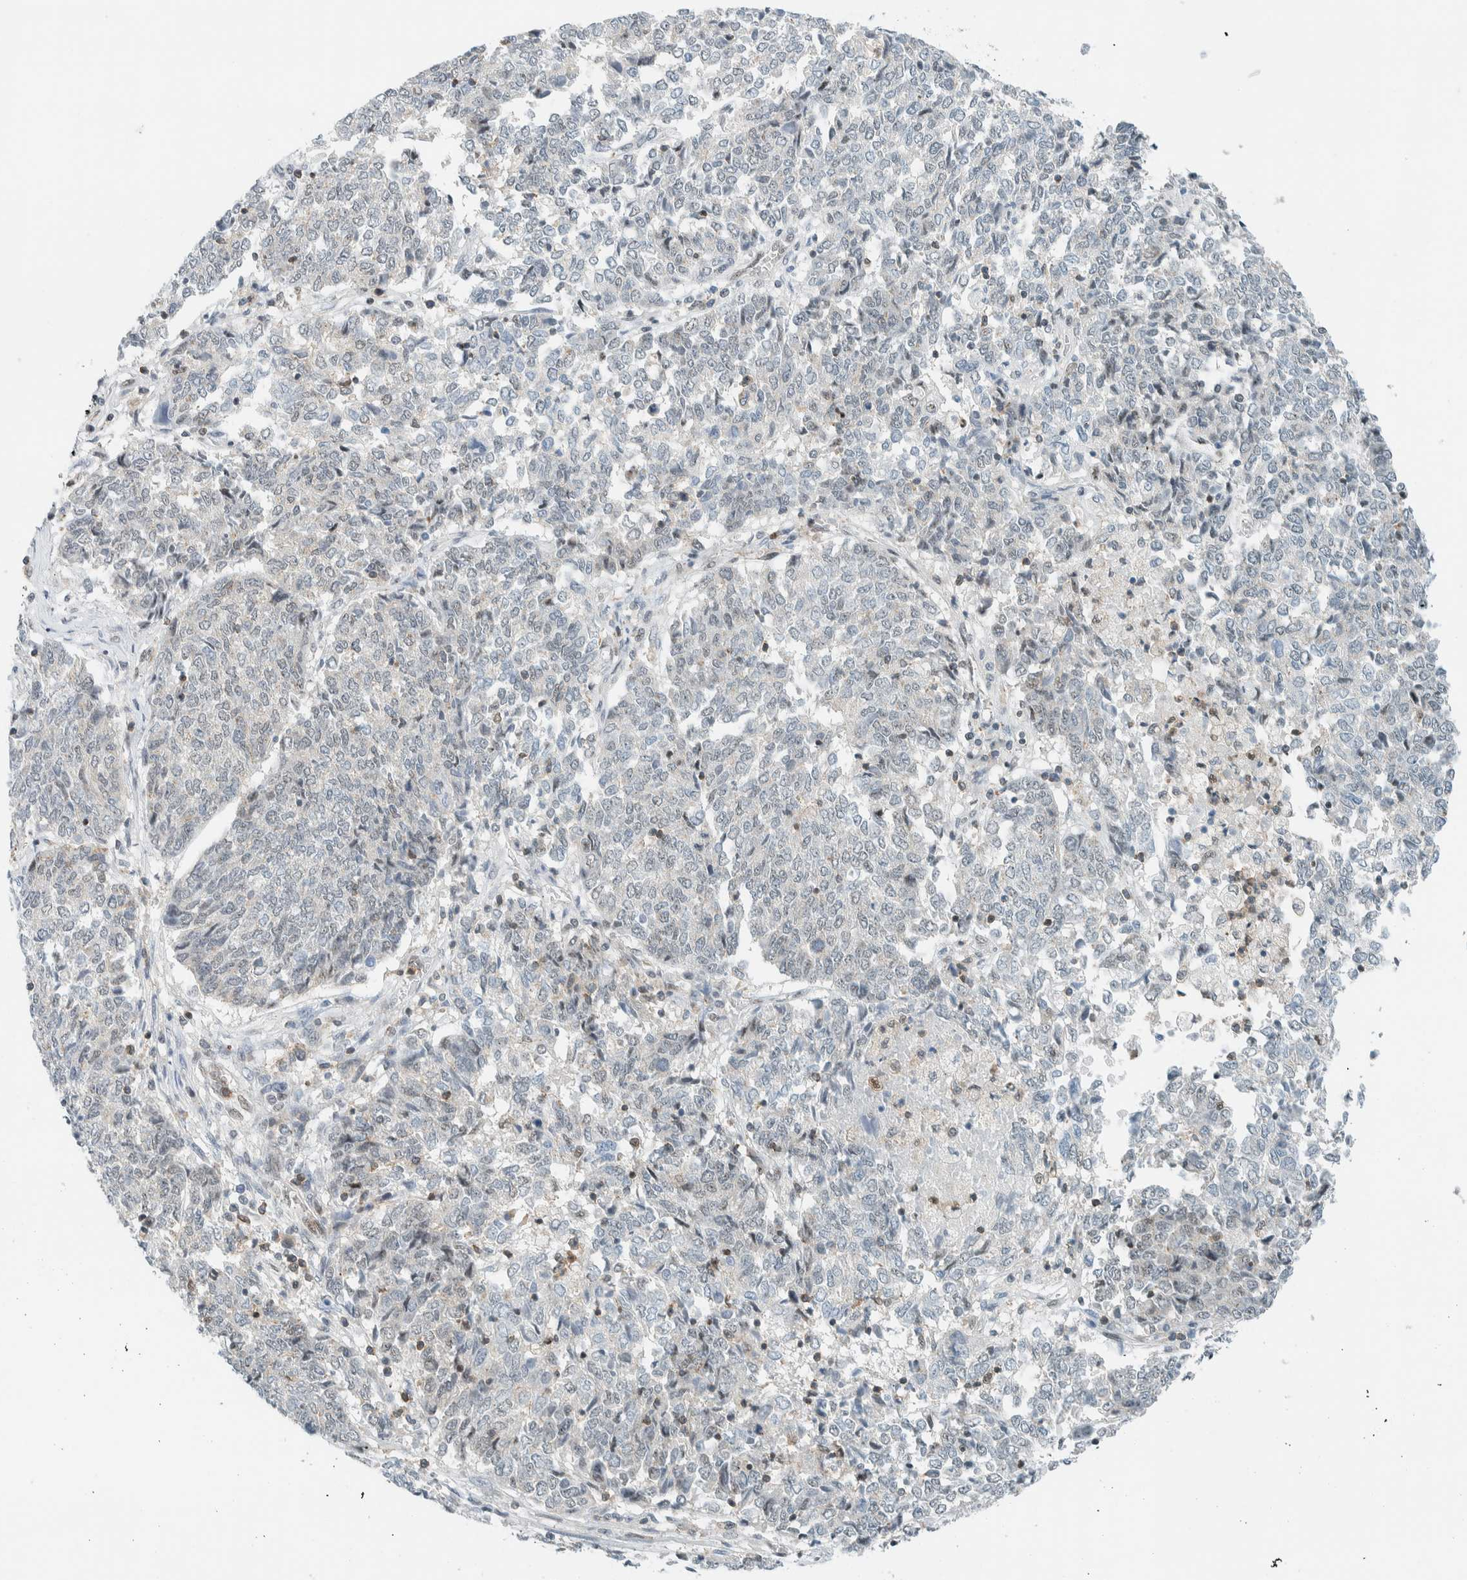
{"staining": {"intensity": "negative", "quantity": "none", "location": "none"}, "tissue": "endometrial cancer", "cell_type": "Tumor cells", "image_type": "cancer", "snomed": [{"axis": "morphology", "description": "Adenocarcinoma, NOS"}, {"axis": "topography", "description": "Endometrium"}], "caption": "Immunohistochemistry (IHC) photomicrograph of endometrial cancer (adenocarcinoma) stained for a protein (brown), which displays no staining in tumor cells. (Stains: DAB IHC with hematoxylin counter stain, Microscopy: brightfield microscopy at high magnification).", "gene": "CYSRT1", "patient": {"sex": "female", "age": 80}}